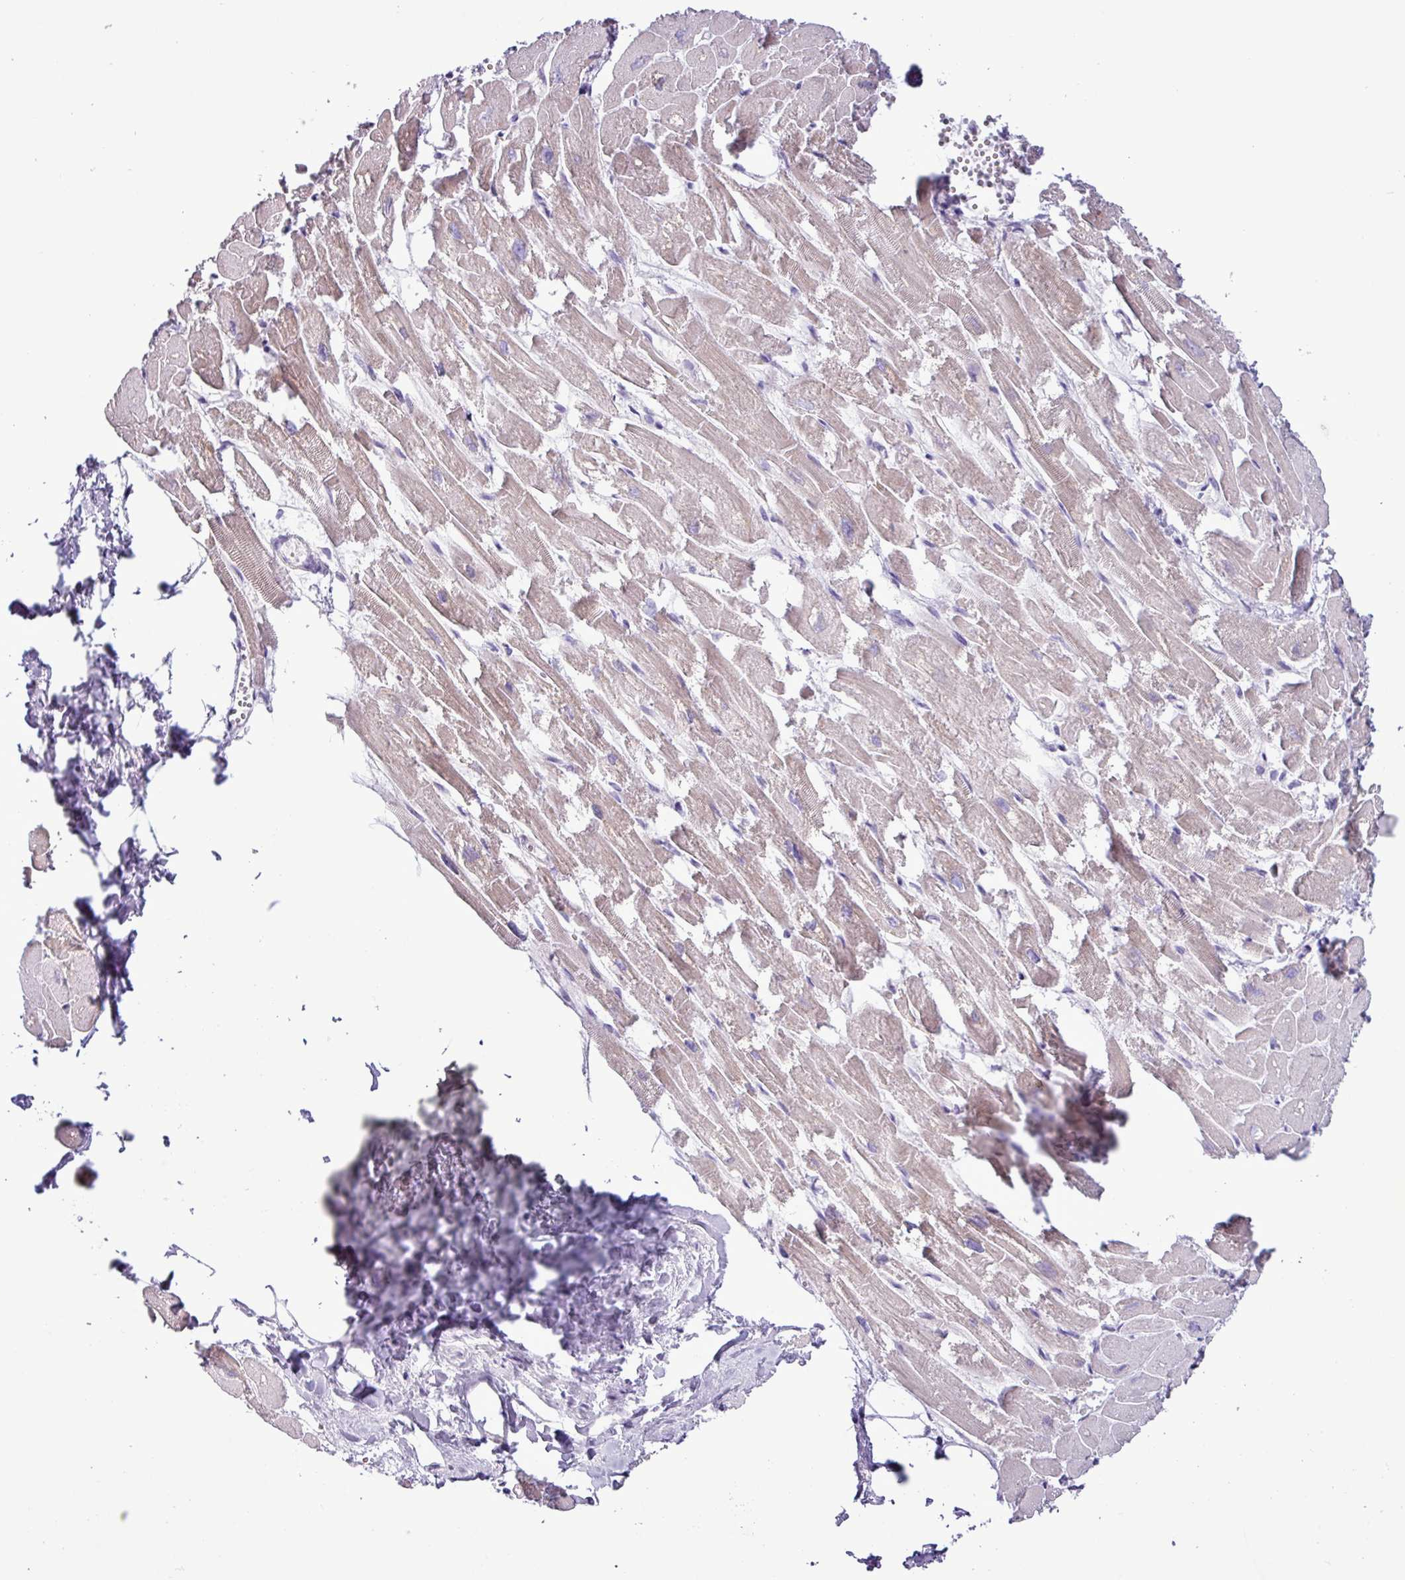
{"staining": {"intensity": "moderate", "quantity": "25%-75%", "location": "cytoplasmic/membranous"}, "tissue": "heart muscle", "cell_type": "Cardiomyocytes", "image_type": "normal", "snomed": [{"axis": "morphology", "description": "Normal tissue, NOS"}, {"axis": "topography", "description": "Heart"}], "caption": "High-magnification brightfield microscopy of benign heart muscle stained with DAB (brown) and counterstained with hematoxylin (blue). cardiomyocytes exhibit moderate cytoplasmic/membranous expression is seen in approximately25%-75% of cells.", "gene": "ALDH3A1", "patient": {"sex": "male", "age": 54}}